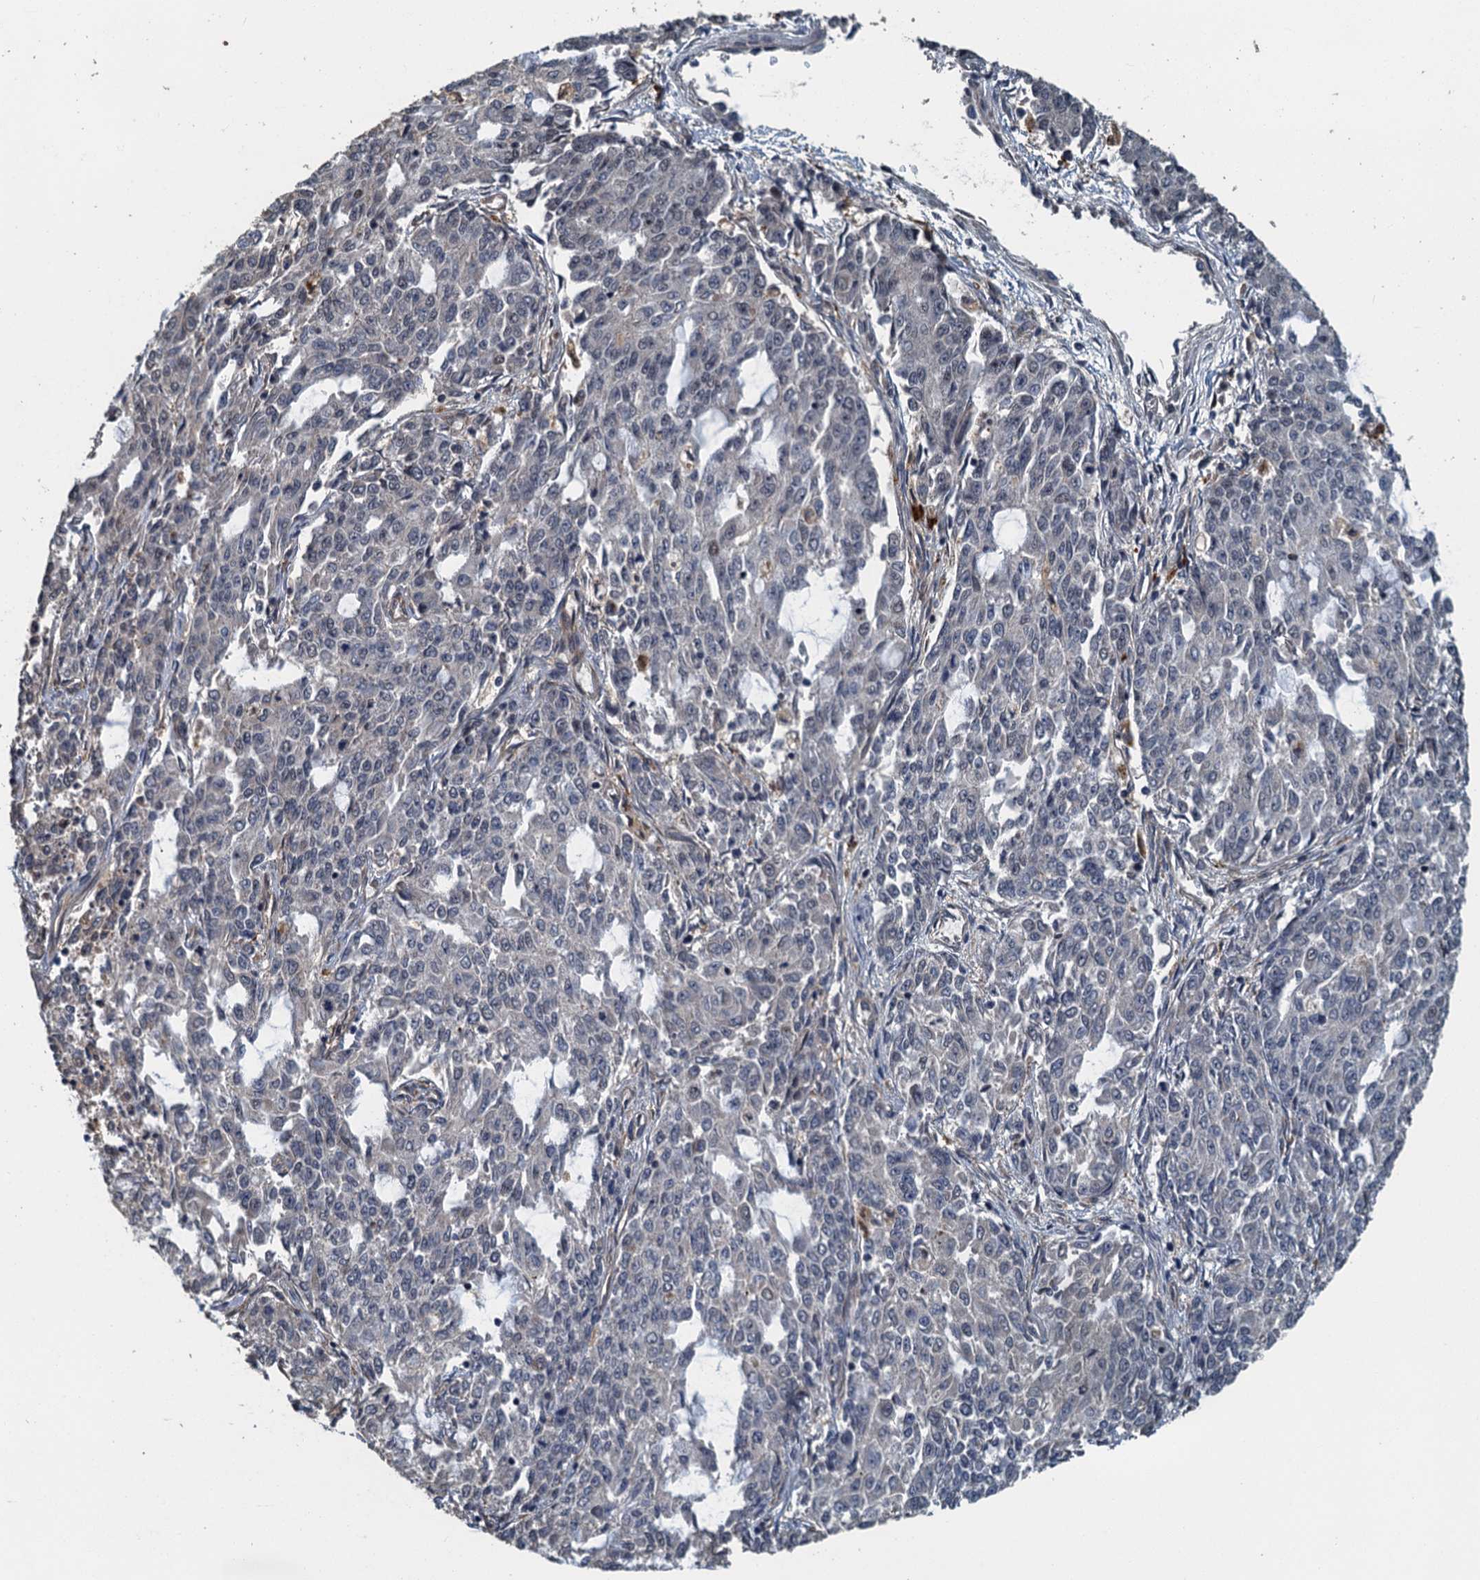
{"staining": {"intensity": "negative", "quantity": "none", "location": "none"}, "tissue": "endometrial cancer", "cell_type": "Tumor cells", "image_type": "cancer", "snomed": [{"axis": "morphology", "description": "Adenocarcinoma, NOS"}, {"axis": "topography", "description": "Endometrium"}], "caption": "Tumor cells show no significant protein expression in endometrial adenocarcinoma.", "gene": "AGRN", "patient": {"sex": "female", "age": 50}}